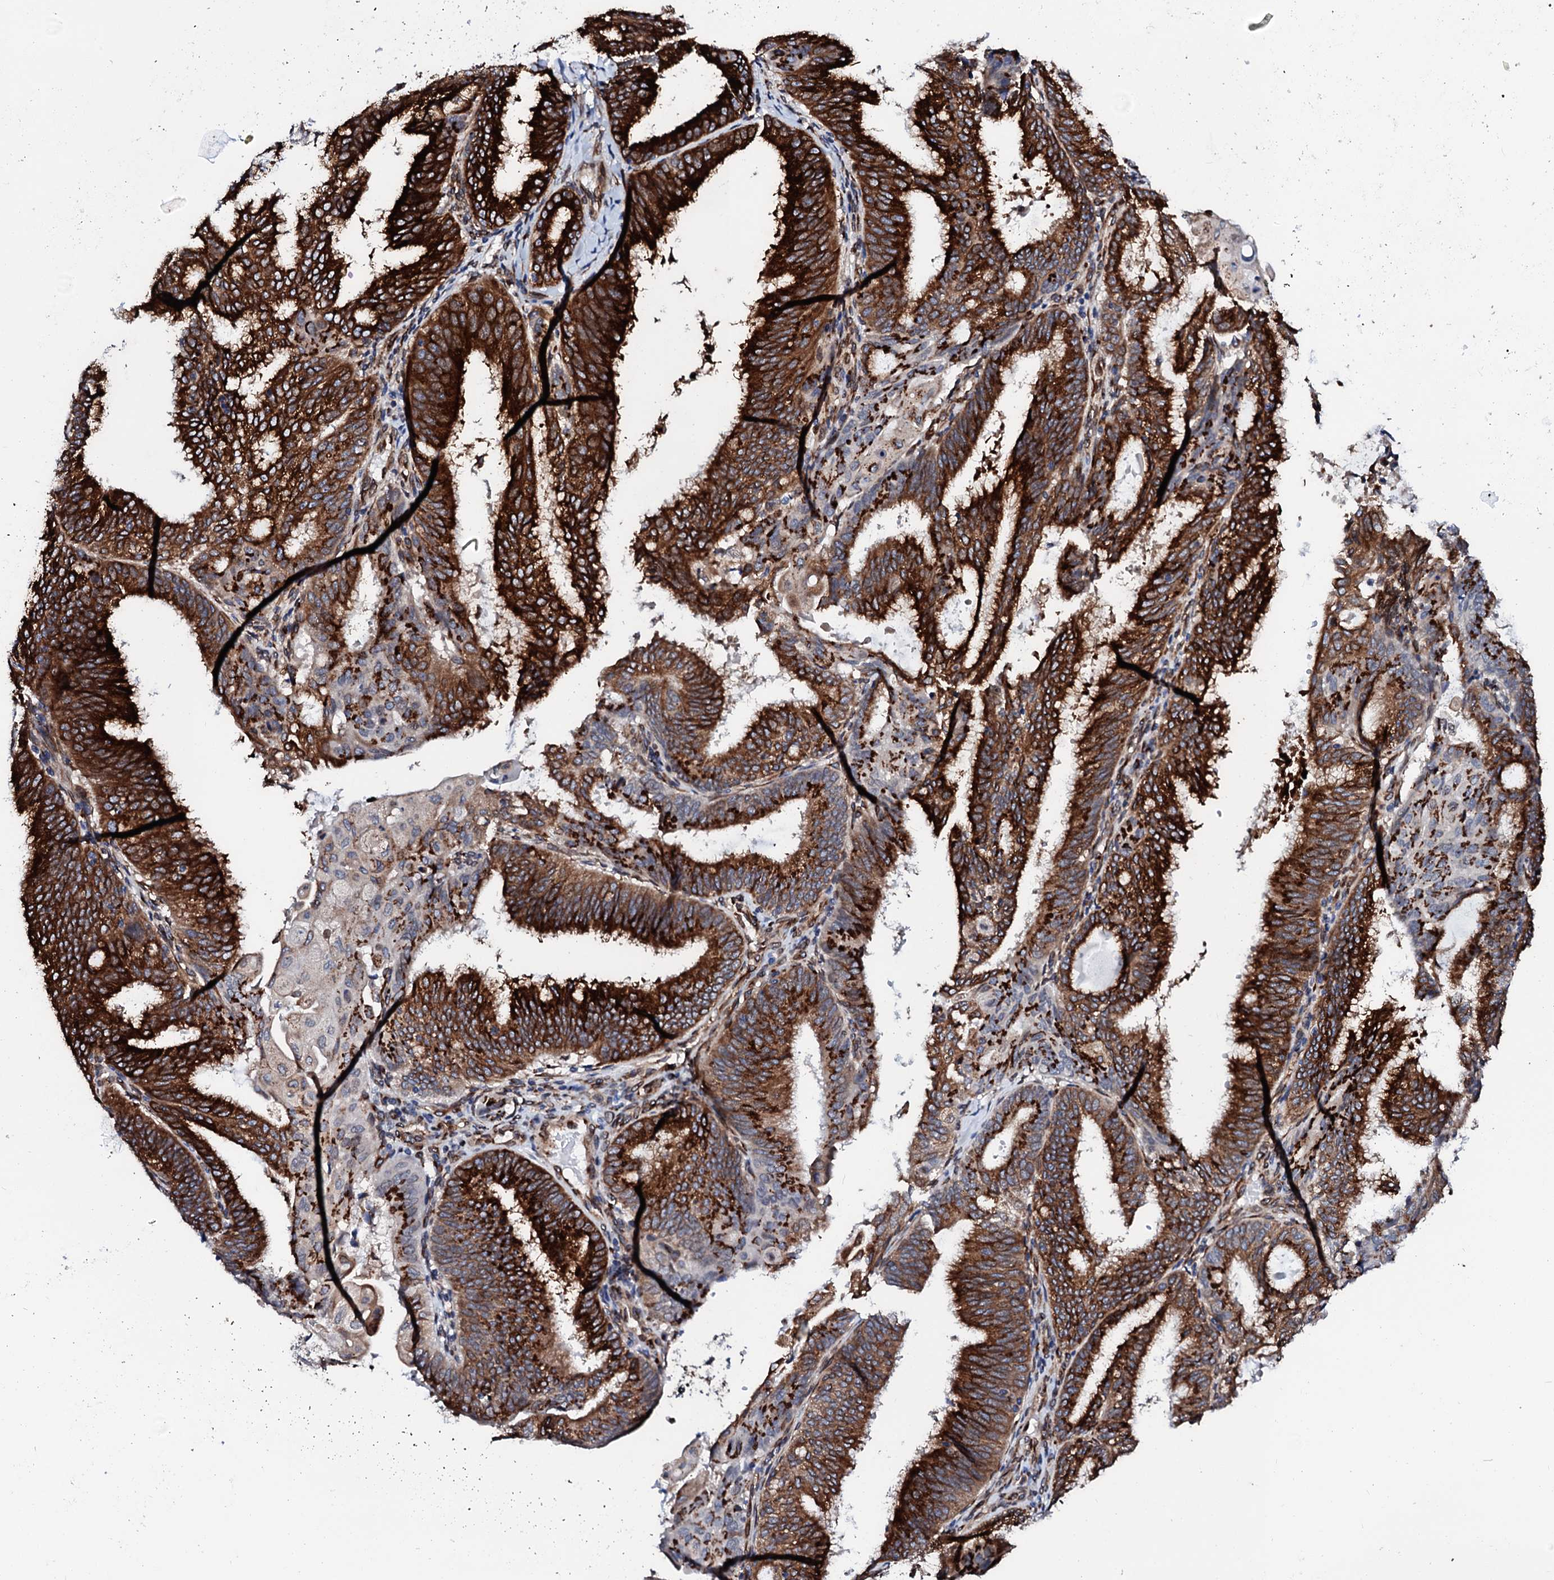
{"staining": {"intensity": "strong", "quantity": ">75%", "location": "cytoplasmic/membranous"}, "tissue": "endometrial cancer", "cell_type": "Tumor cells", "image_type": "cancer", "snomed": [{"axis": "morphology", "description": "Adenocarcinoma, NOS"}, {"axis": "topography", "description": "Endometrium"}], "caption": "Immunohistochemical staining of human endometrial cancer shows high levels of strong cytoplasmic/membranous staining in approximately >75% of tumor cells. (DAB (3,3'-diaminobenzidine) IHC with brightfield microscopy, high magnification).", "gene": "TMCO3", "patient": {"sex": "female", "age": 49}}